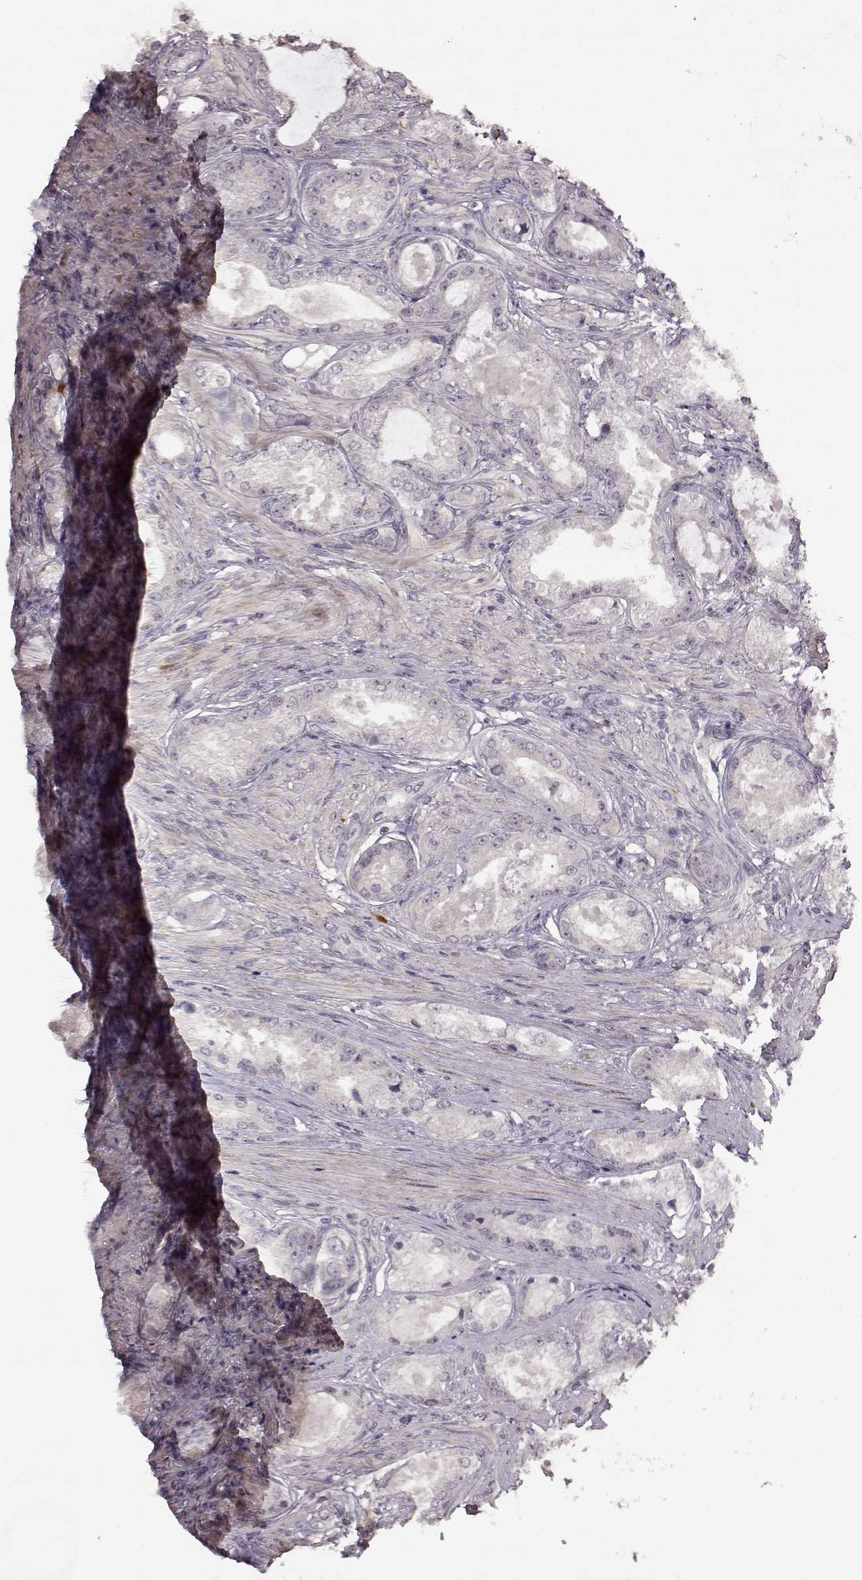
{"staining": {"intensity": "negative", "quantity": "none", "location": "none"}, "tissue": "prostate cancer", "cell_type": "Tumor cells", "image_type": "cancer", "snomed": [{"axis": "morphology", "description": "Adenocarcinoma, Low grade"}, {"axis": "topography", "description": "Prostate"}], "caption": "Protein analysis of prostate low-grade adenocarcinoma reveals no significant staining in tumor cells. The staining is performed using DAB (3,3'-diaminobenzidine) brown chromogen with nuclei counter-stained in using hematoxylin.", "gene": "FSHB", "patient": {"sex": "male", "age": 68}}